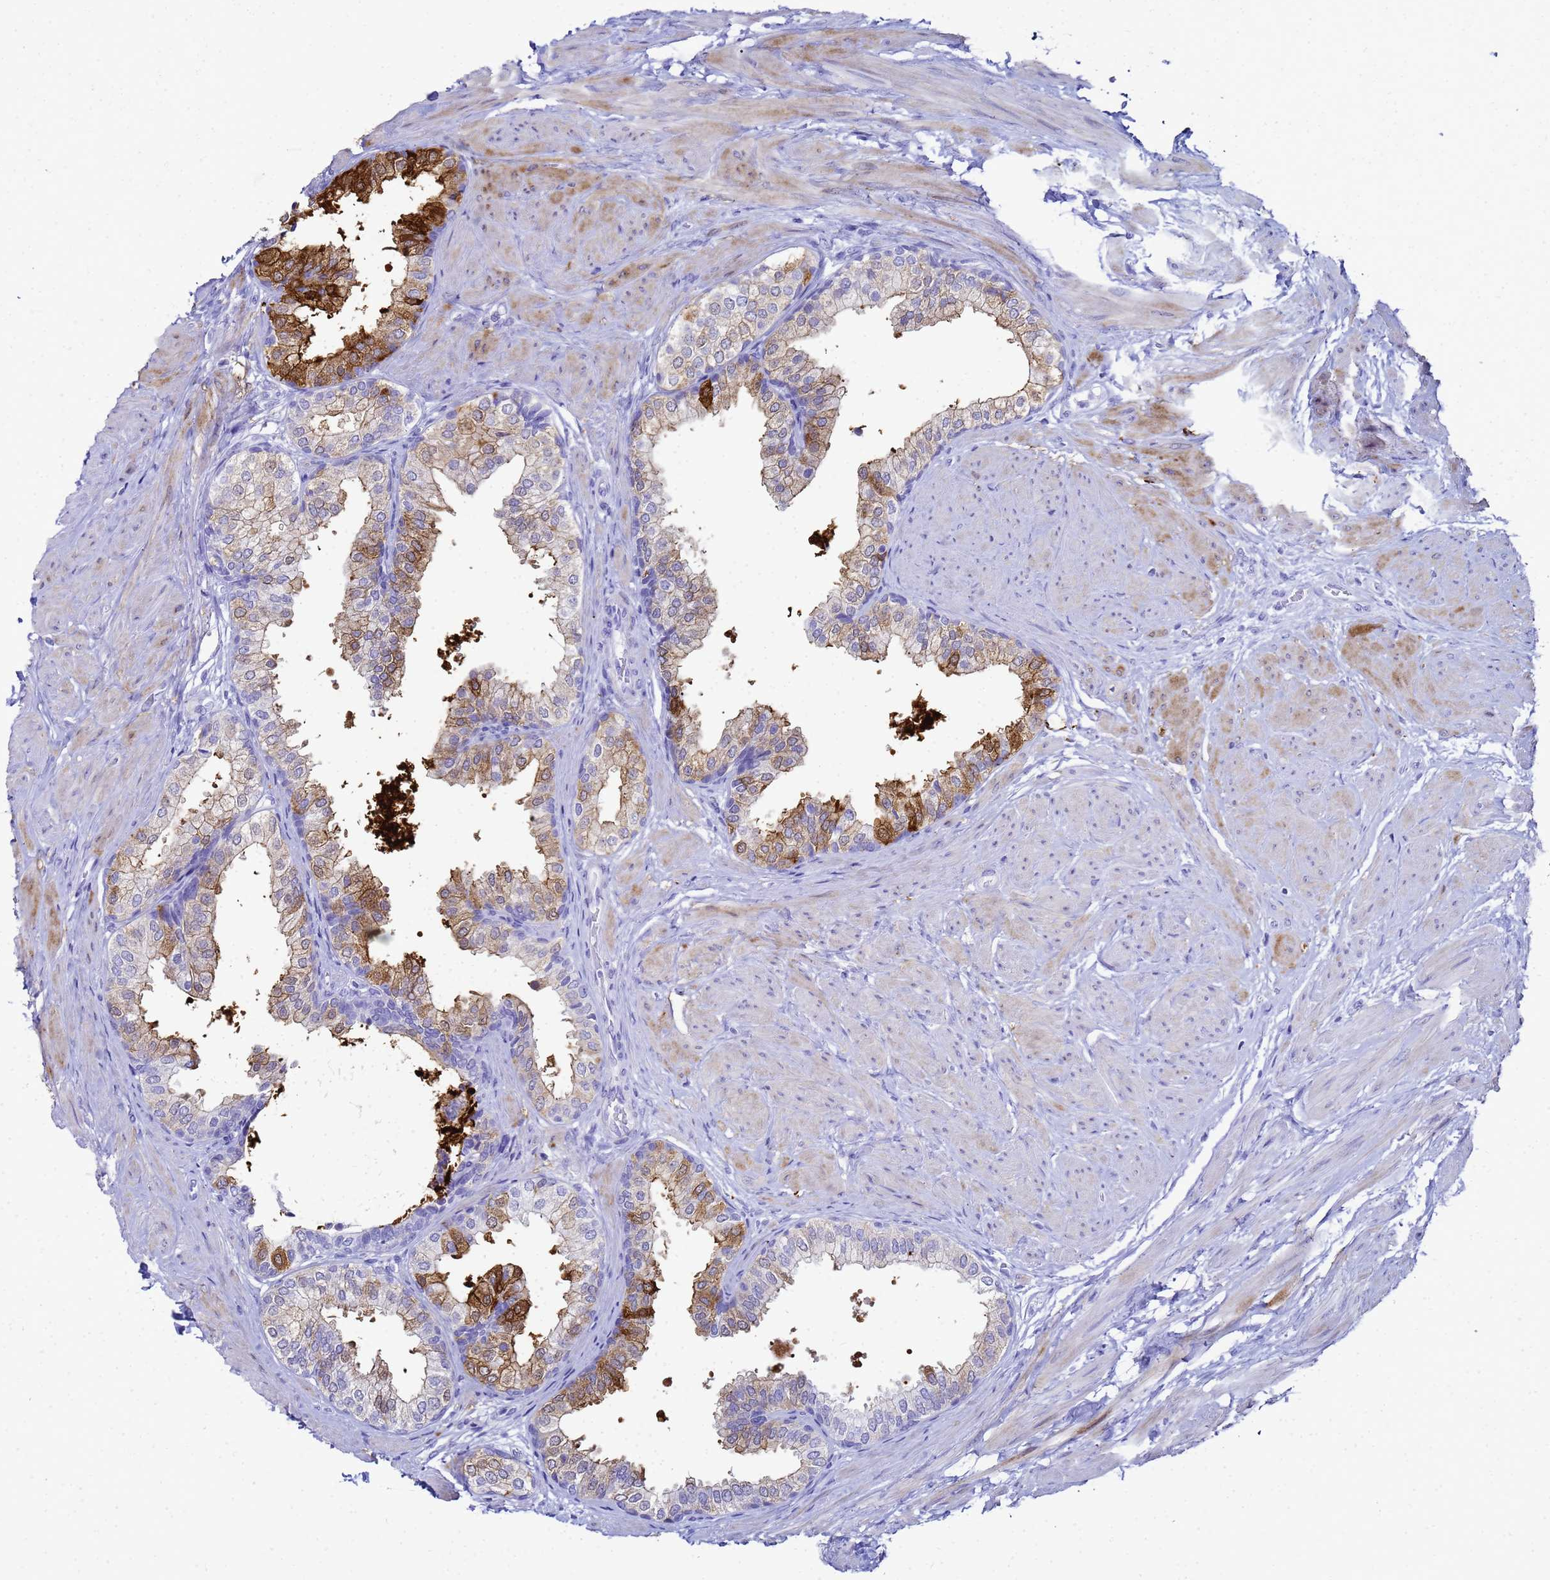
{"staining": {"intensity": "strong", "quantity": "<25%", "location": "cytoplasmic/membranous"}, "tissue": "prostate", "cell_type": "Glandular cells", "image_type": "normal", "snomed": [{"axis": "morphology", "description": "Normal tissue, NOS"}, {"axis": "topography", "description": "Prostate"}], "caption": "Immunohistochemical staining of unremarkable prostate demonstrates medium levels of strong cytoplasmic/membranous expression in approximately <25% of glandular cells.", "gene": "CKB", "patient": {"sex": "male", "age": 48}}